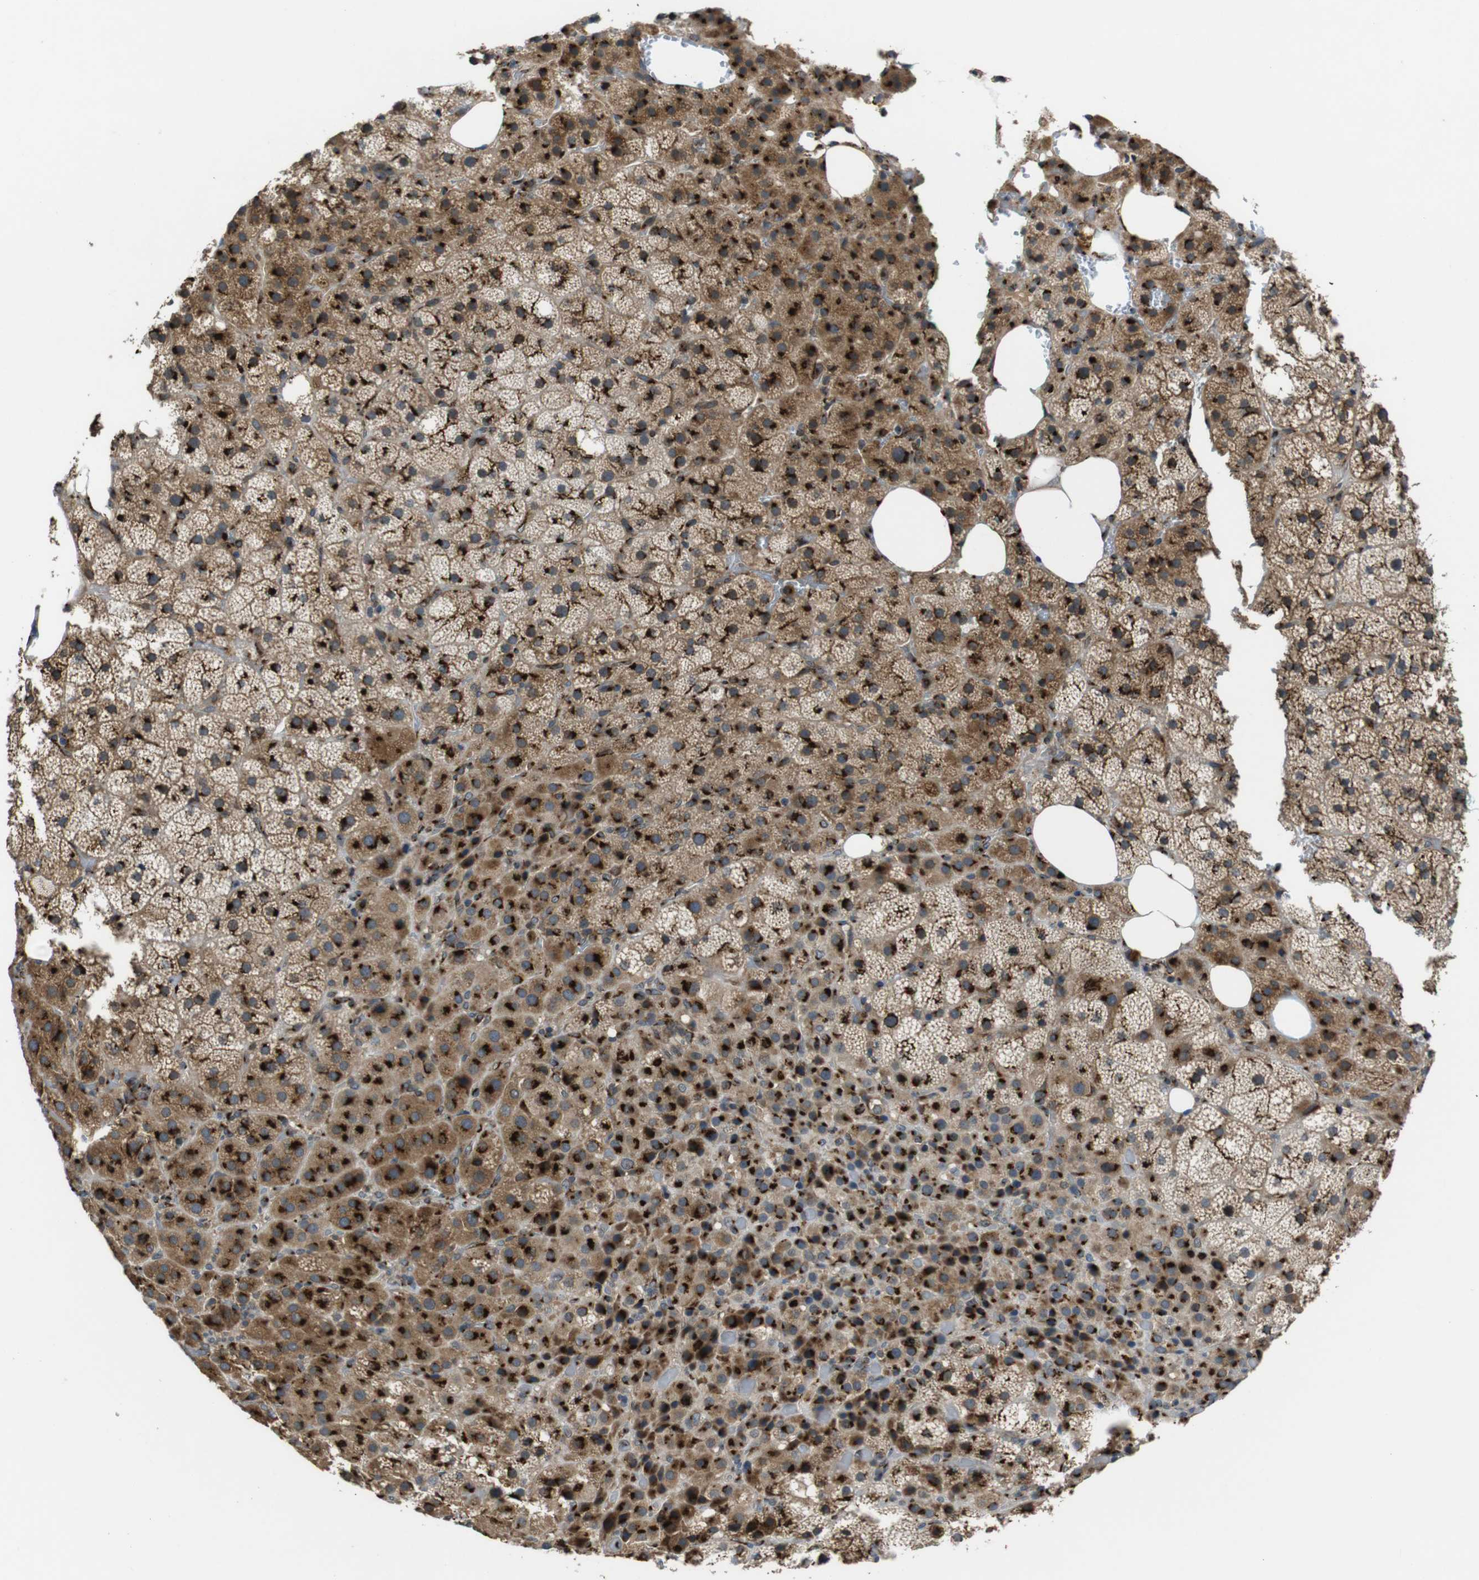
{"staining": {"intensity": "strong", "quantity": ">75%", "location": "cytoplasmic/membranous"}, "tissue": "adrenal gland", "cell_type": "Glandular cells", "image_type": "normal", "snomed": [{"axis": "morphology", "description": "Normal tissue, NOS"}, {"axis": "topography", "description": "Adrenal gland"}], "caption": "Protein staining of benign adrenal gland displays strong cytoplasmic/membranous staining in about >75% of glandular cells.", "gene": "ZFPL1", "patient": {"sex": "female", "age": 59}}